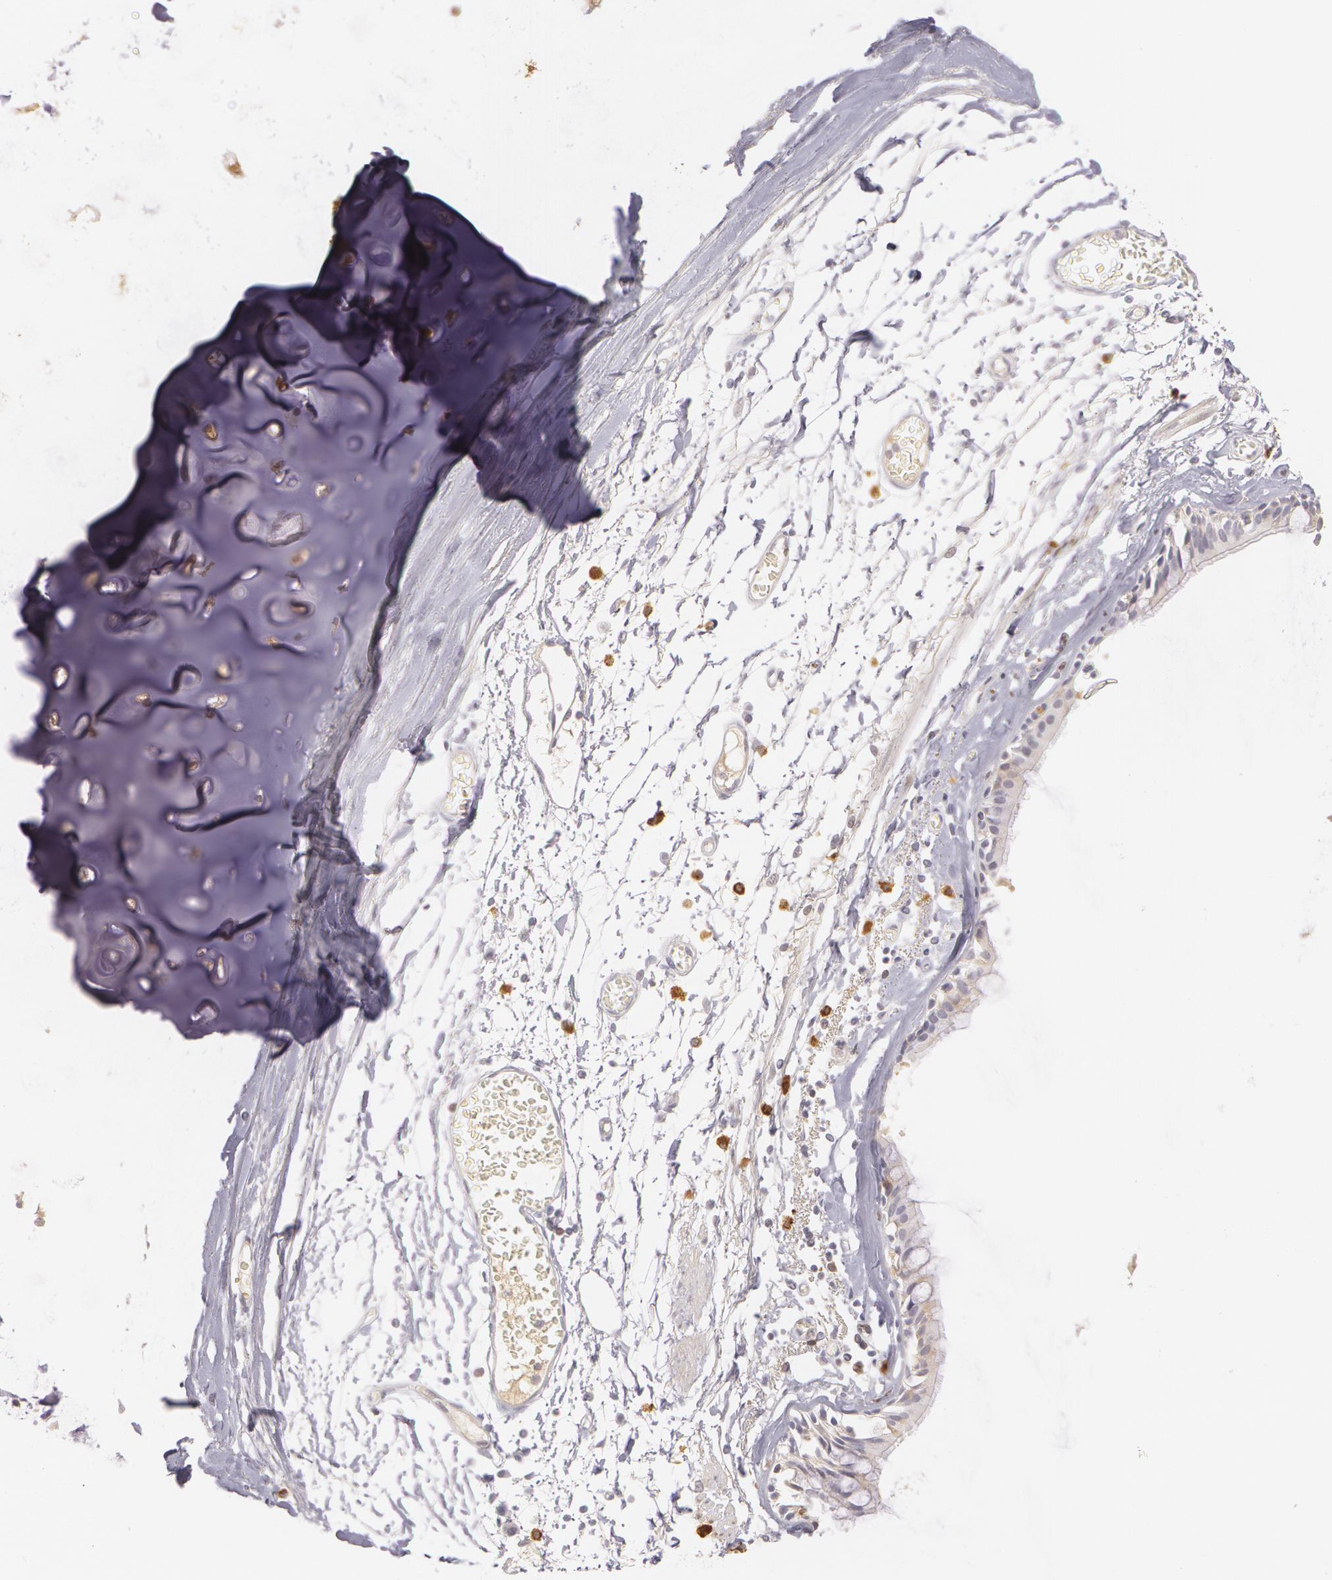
{"staining": {"intensity": "negative", "quantity": "none", "location": "none"}, "tissue": "bronchus", "cell_type": "Respiratory epithelial cells", "image_type": "normal", "snomed": [{"axis": "morphology", "description": "Normal tissue, NOS"}, {"axis": "topography", "description": "Bronchus"}, {"axis": "topography", "description": "Lung"}], "caption": "The immunohistochemistry (IHC) micrograph has no significant staining in respiratory epithelial cells of bronchus.", "gene": "LBP", "patient": {"sex": "female", "age": 56}}